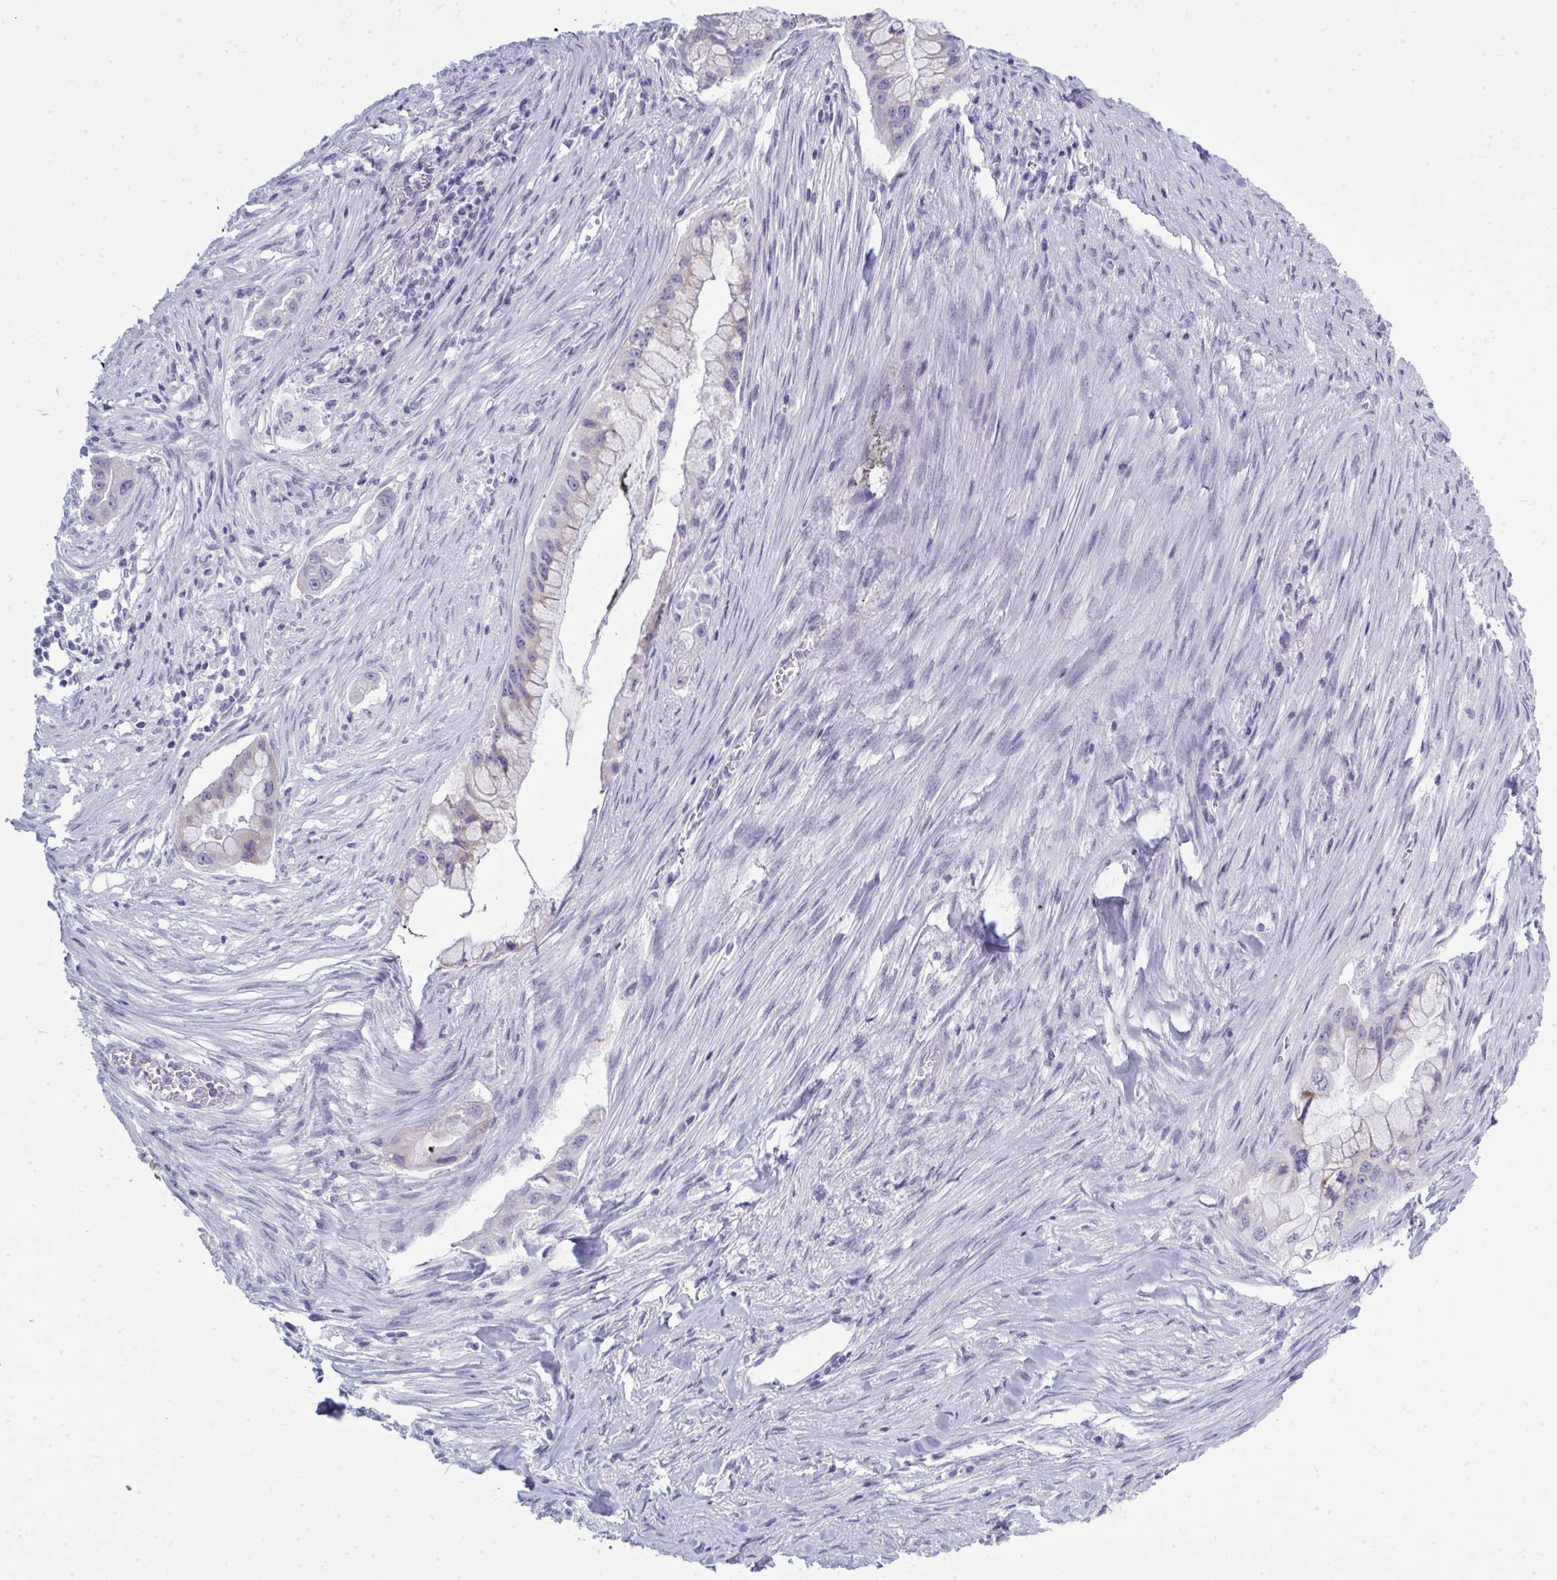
{"staining": {"intensity": "negative", "quantity": "none", "location": "none"}, "tissue": "pancreatic cancer", "cell_type": "Tumor cells", "image_type": "cancer", "snomed": [{"axis": "morphology", "description": "Adenocarcinoma, NOS"}, {"axis": "topography", "description": "Pancreas"}], "caption": "Human pancreatic cancer (adenocarcinoma) stained for a protein using immunohistochemistry reveals no expression in tumor cells.", "gene": "QDPR", "patient": {"sex": "male", "age": 48}}